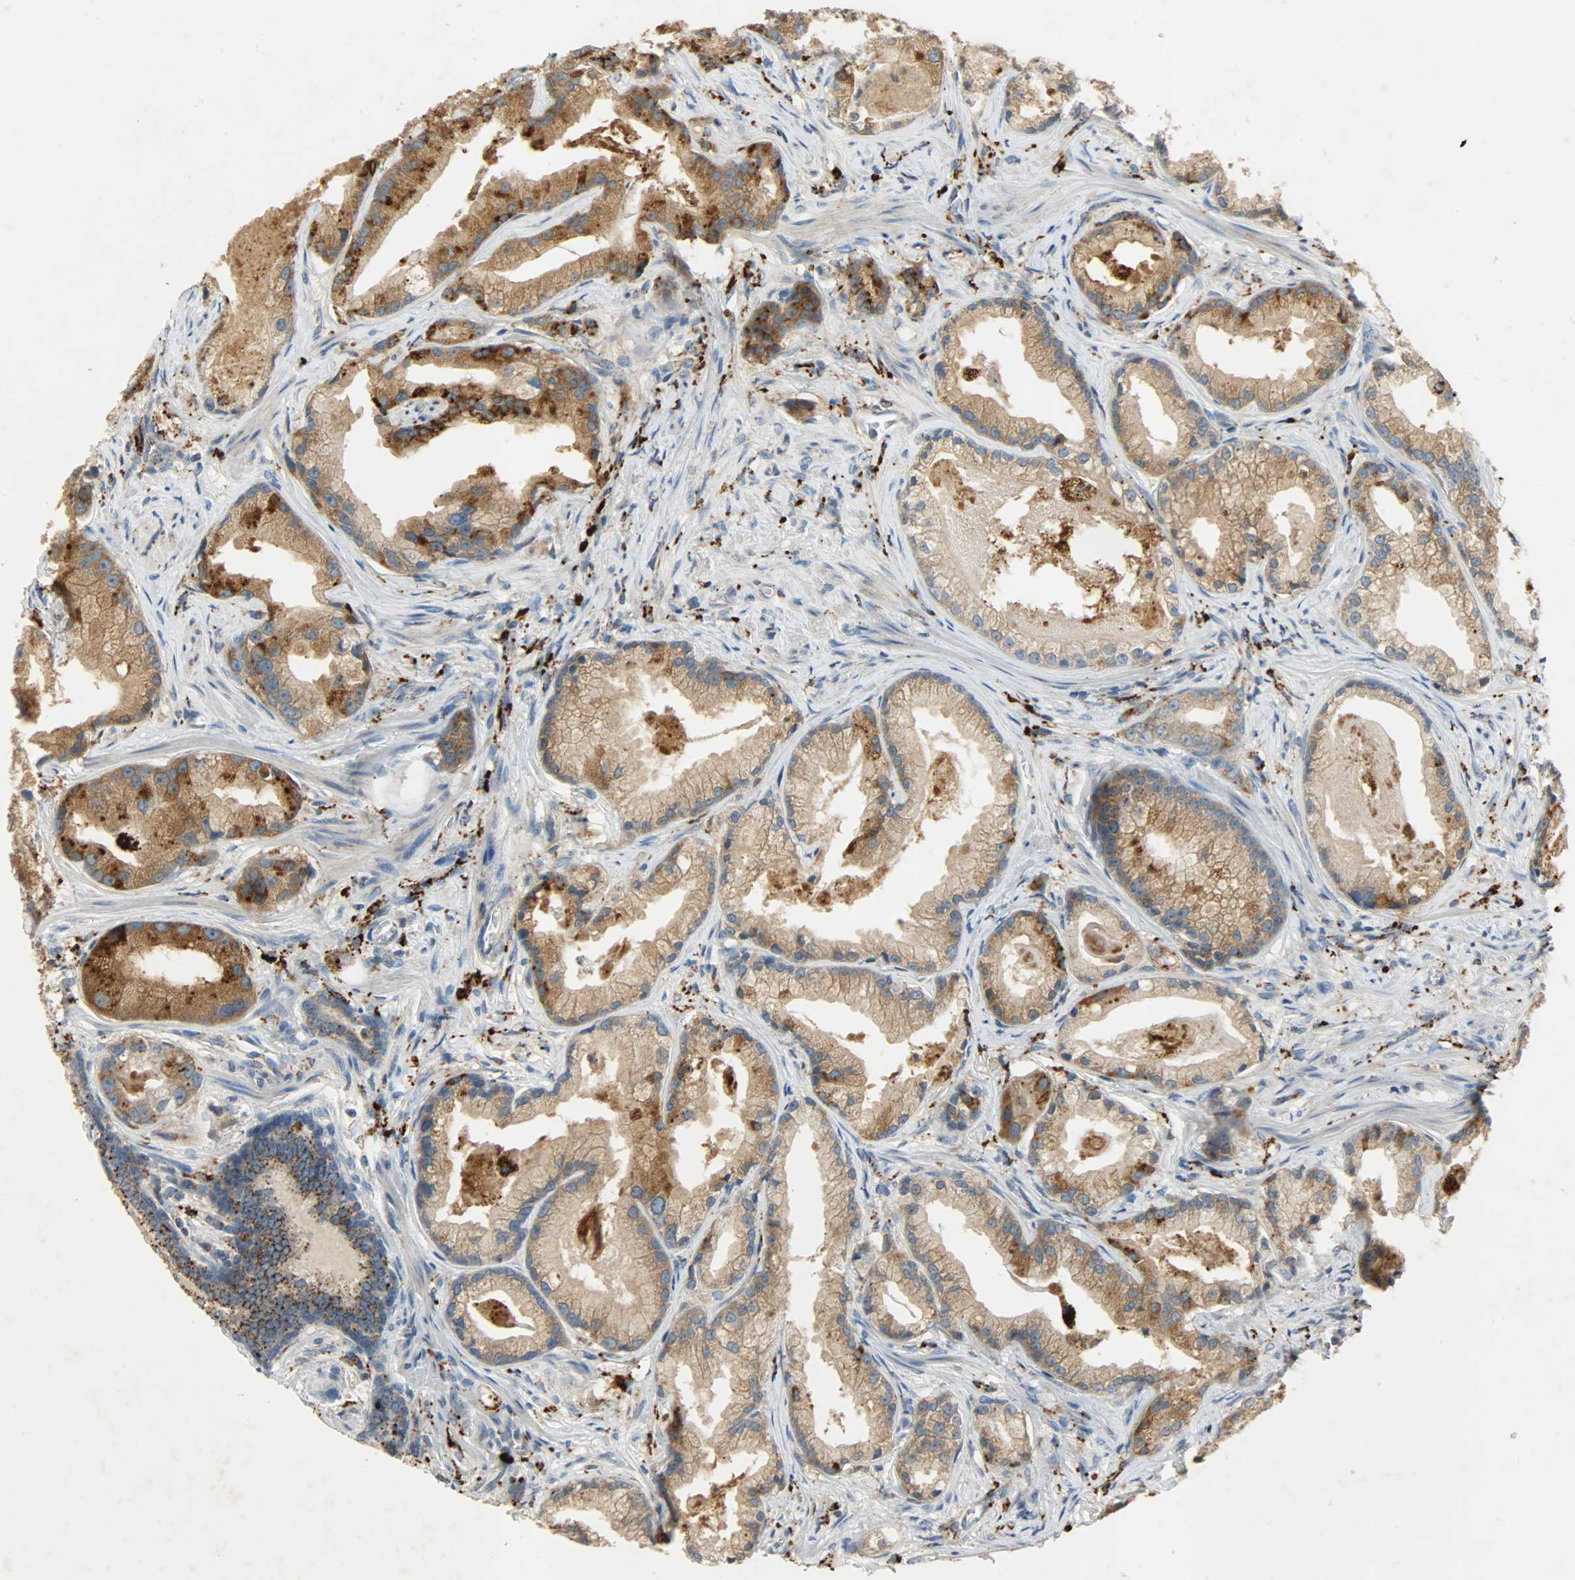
{"staining": {"intensity": "moderate", "quantity": ">75%", "location": "cytoplasmic/membranous"}, "tissue": "prostate cancer", "cell_type": "Tumor cells", "image_type": "cancer", "snomed": [{"axis": "morphology", "description": "Adenocarcinoma, Low grade"}, {"axis": "topography", "description": "Prostate"}], "caption": "A photomicrograph of human prostate adenocarcinoma (low-grade) stained for a protein exhibits moderate cytoplasmic/membranous brown staining in tumor cells.", "gene": "ASAH1", "patient": {"sex": "male", "age": 59}}